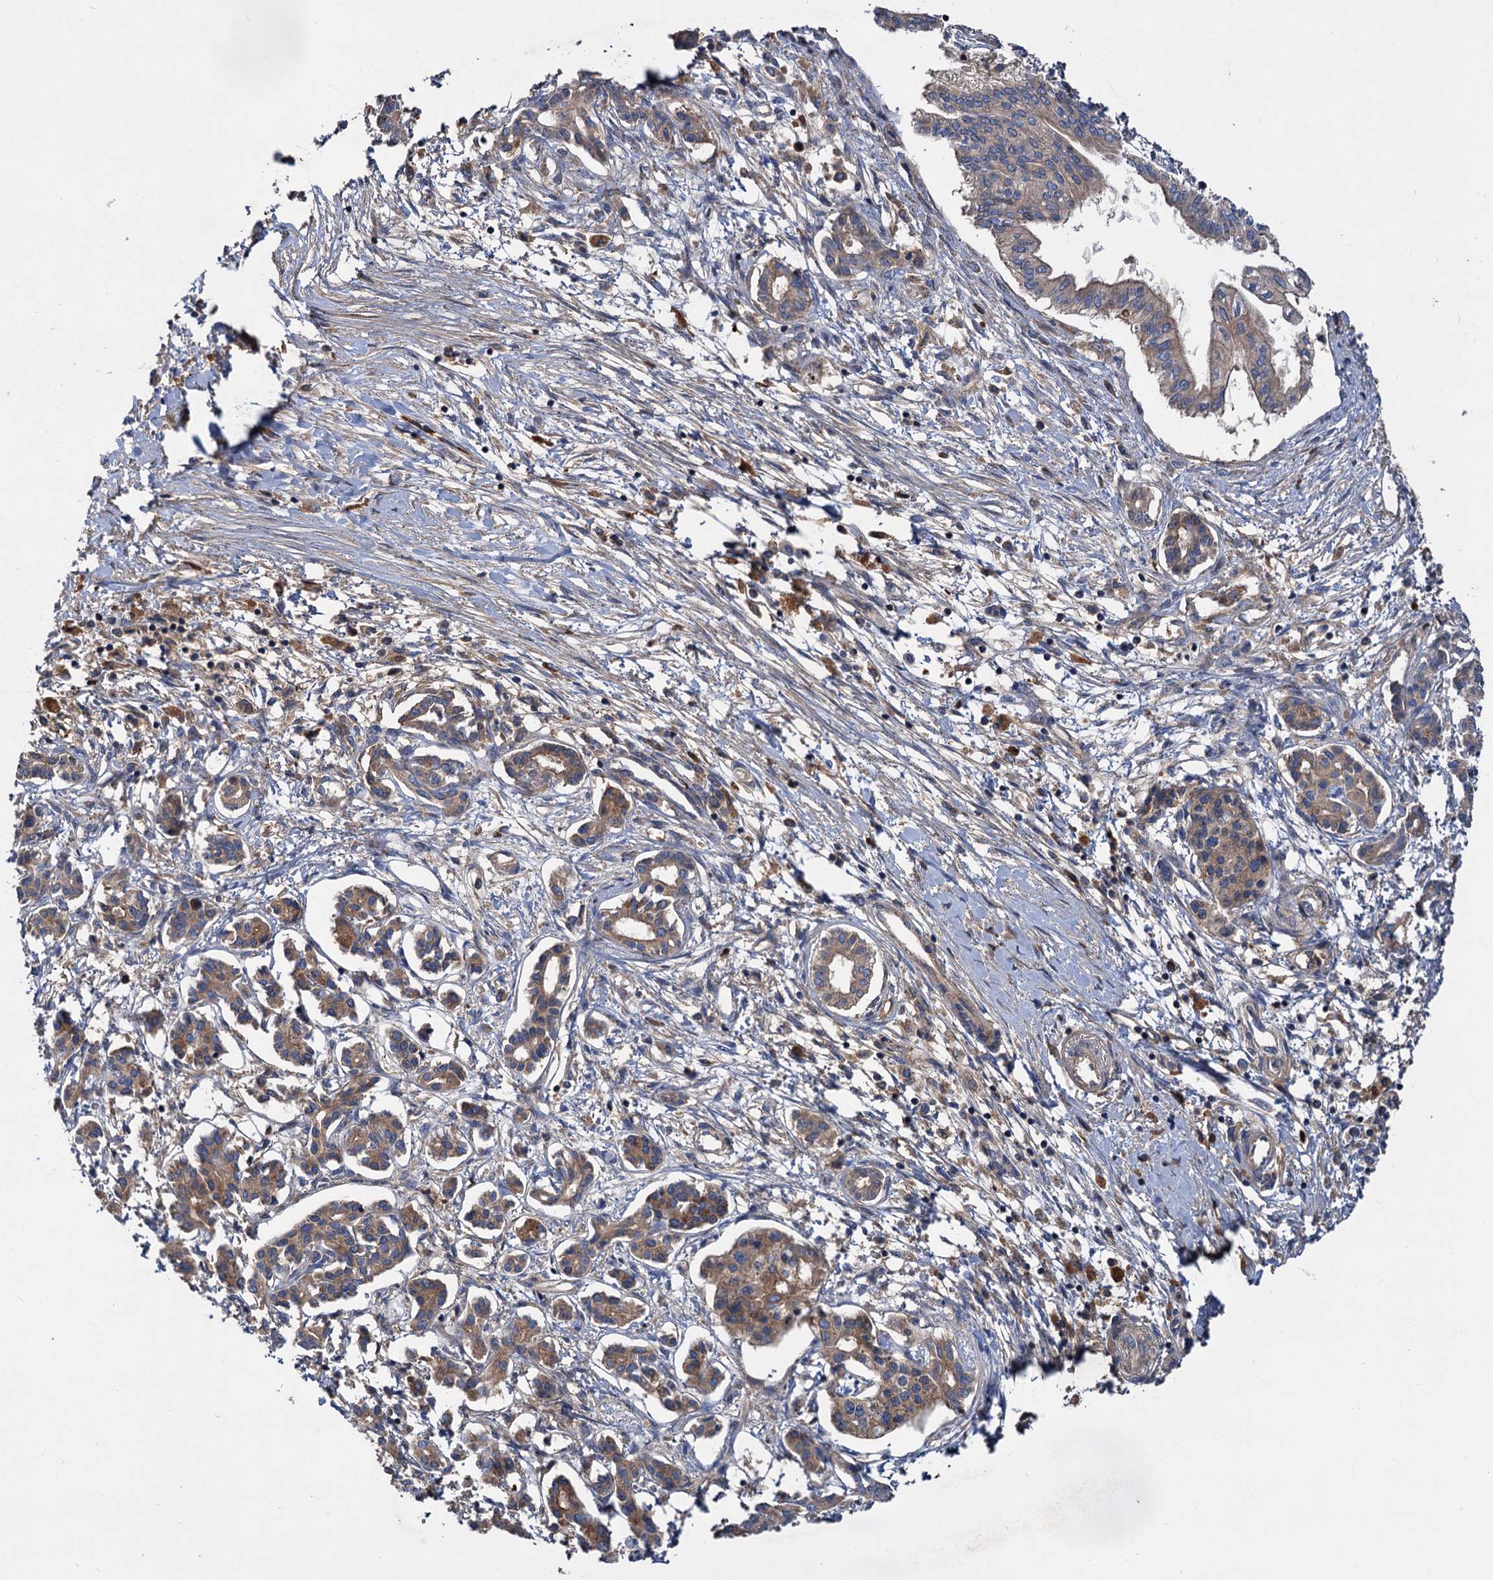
{"staining": {"intensity": "moderate", "quantity": ">75%", "location": "cytoplasmic/membranous"}, "tissue": "pancreatic cancer", "cell_type": "Tumor cells", "image_type": "cancer", "snomed": [{"axis": "morphology", "description": "Adenocarcinoma, NOS"}, {"axis": "topography", "description": "Pancreas"}], "caption": "High-magnification brightfield microscopy of adenocarcinoma (pancreatic) stained with DAB (3,3'-diaminobenzidine) (brown) and counterstained with hematoxylin (blue). tumor cells exhibit moderate cytoplasmic/membranous staining is present in about>75% of cells.", "gene": "ALKBH7", "patient": {"sex": "female", "age": 50}}